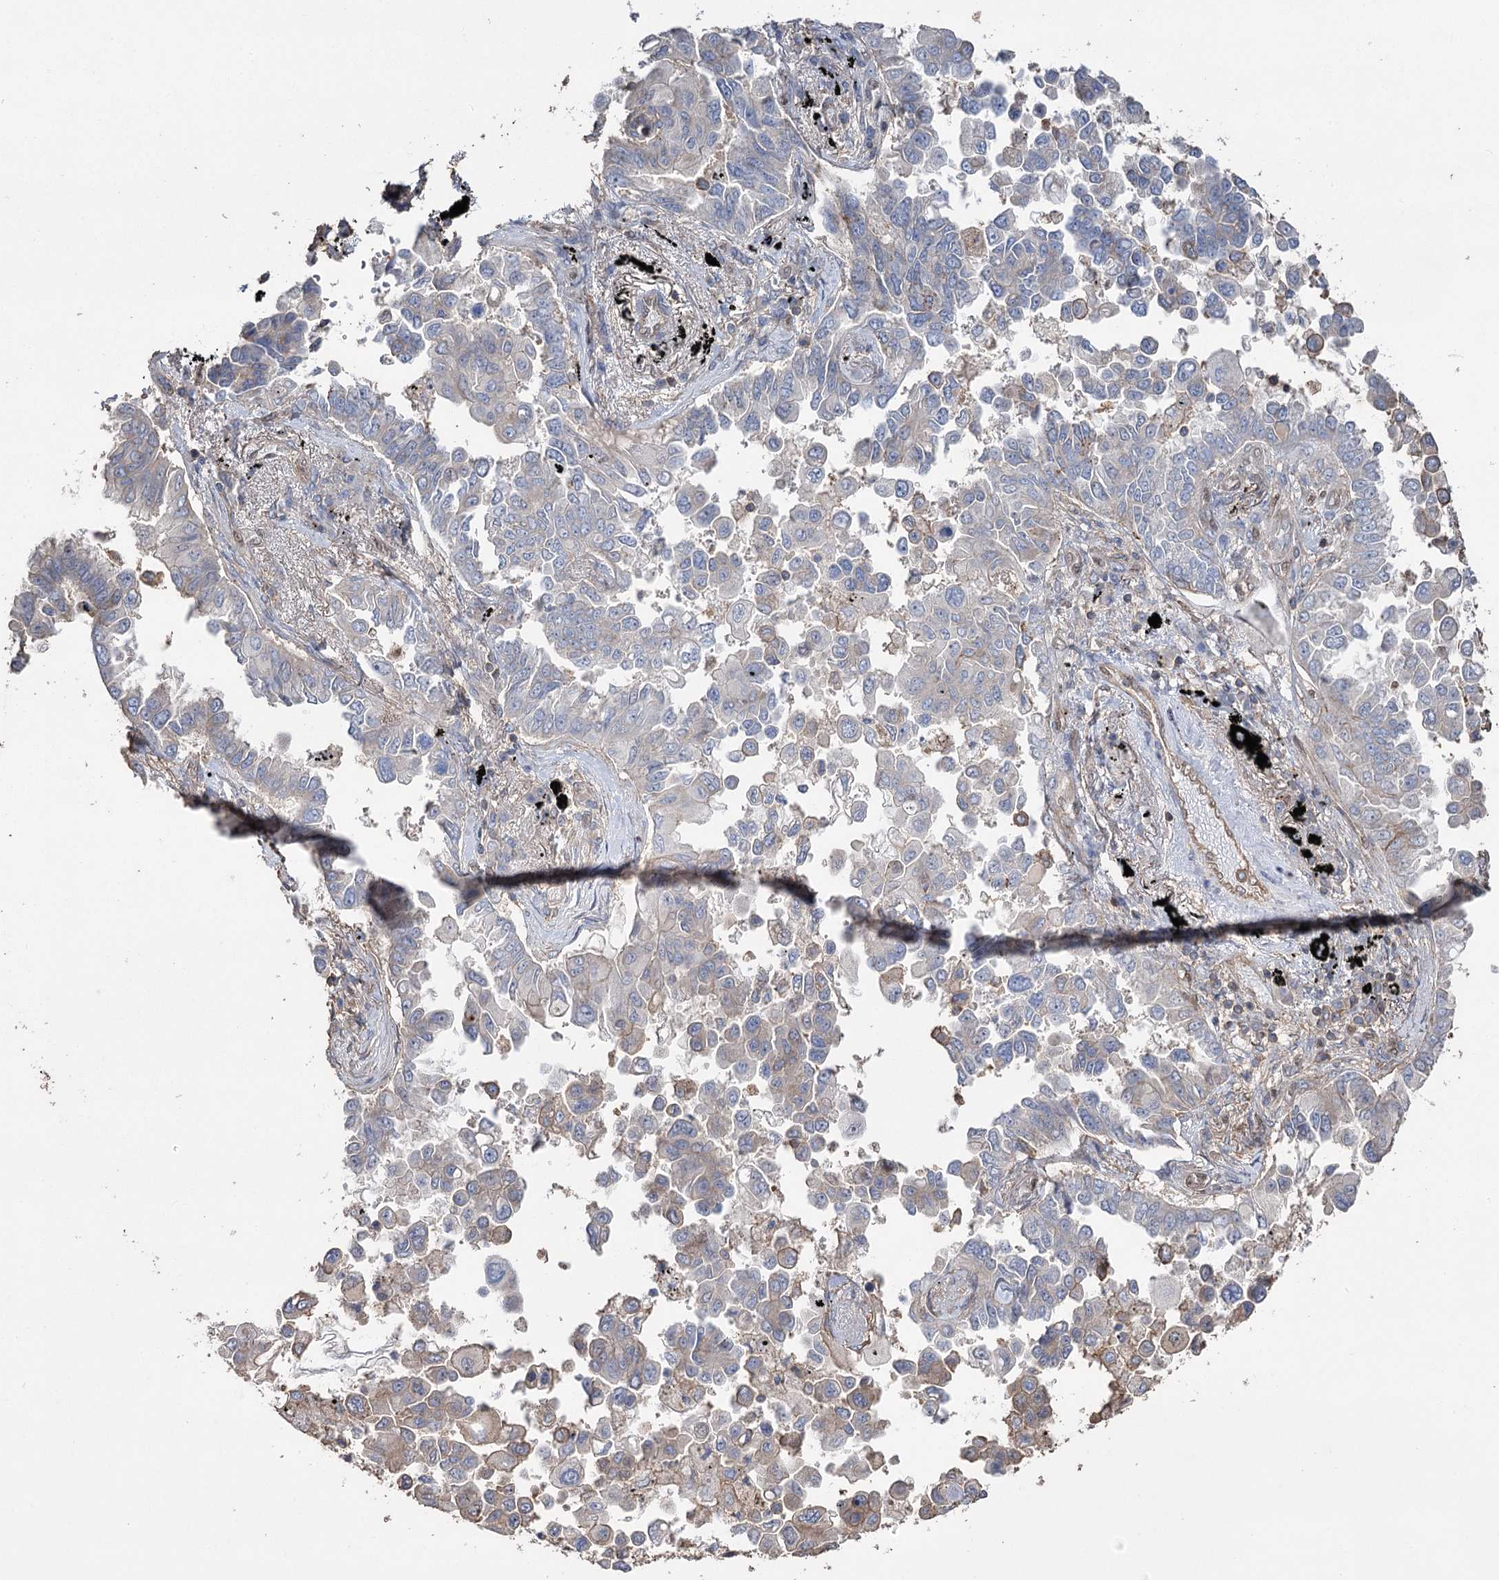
{"staining": {"intensity": "weak", "quantity": "25%-75%", "location": "cytoplasmic/membranous"}, "tissue": "lung cancer", "cell_type": "Tumor cells", "image_type": "cancer", "snomed": [{"axis": "morphology", "description": "Adenocarcinoma, NOS"}, {"axis": "topography", "description": "Lung"}], "caption": "A low amount of weak cytoplasmic/membranous expression is seen in about 25%-75% of tumor cells in lung cancer (adenocarcinoma) tissue.", "gene": "FAM13B", "patient": {"sex": "female", "age": 67}}